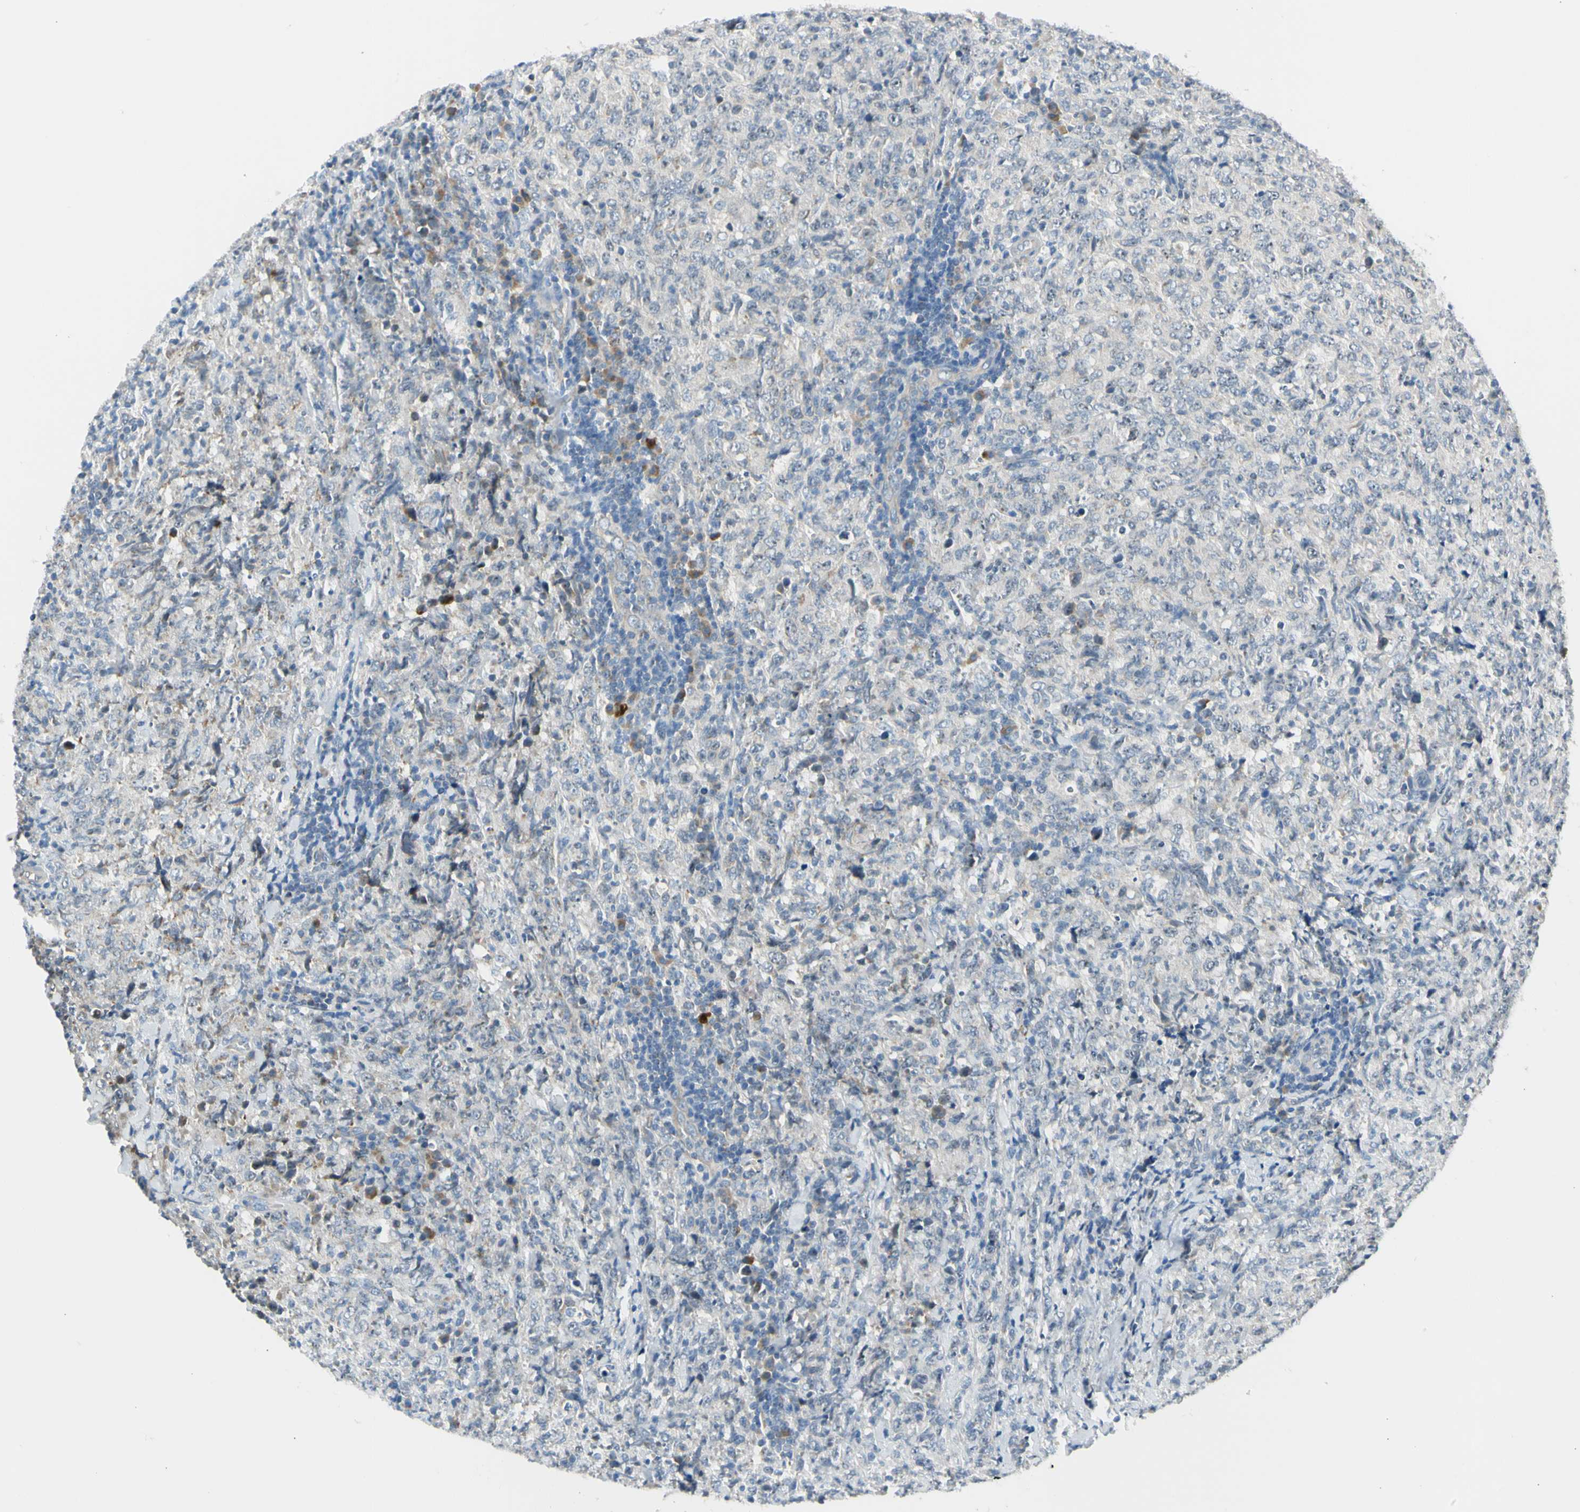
{"staining": {"intensity": "negative", "quantity": "none", "location": "none"}, "tissue": "lymphoma", "cell_type": "Tumor cells", "image_type": "cancer", "snomed": [{"axis": "morphology", "description": "Malignant lymphoma, non-Hodgkin's type, High grade"}, {"axis": "topography", "description": "Tonsil"}], "caption": "This is an immunohistochemistry histopathology image of human malignant lymphoma, non-Hodgkin's type (high-grade). There is no staining in tumor cells.", "gene": "NPHP3", "patient": {"sex": "female", "age": 36}}